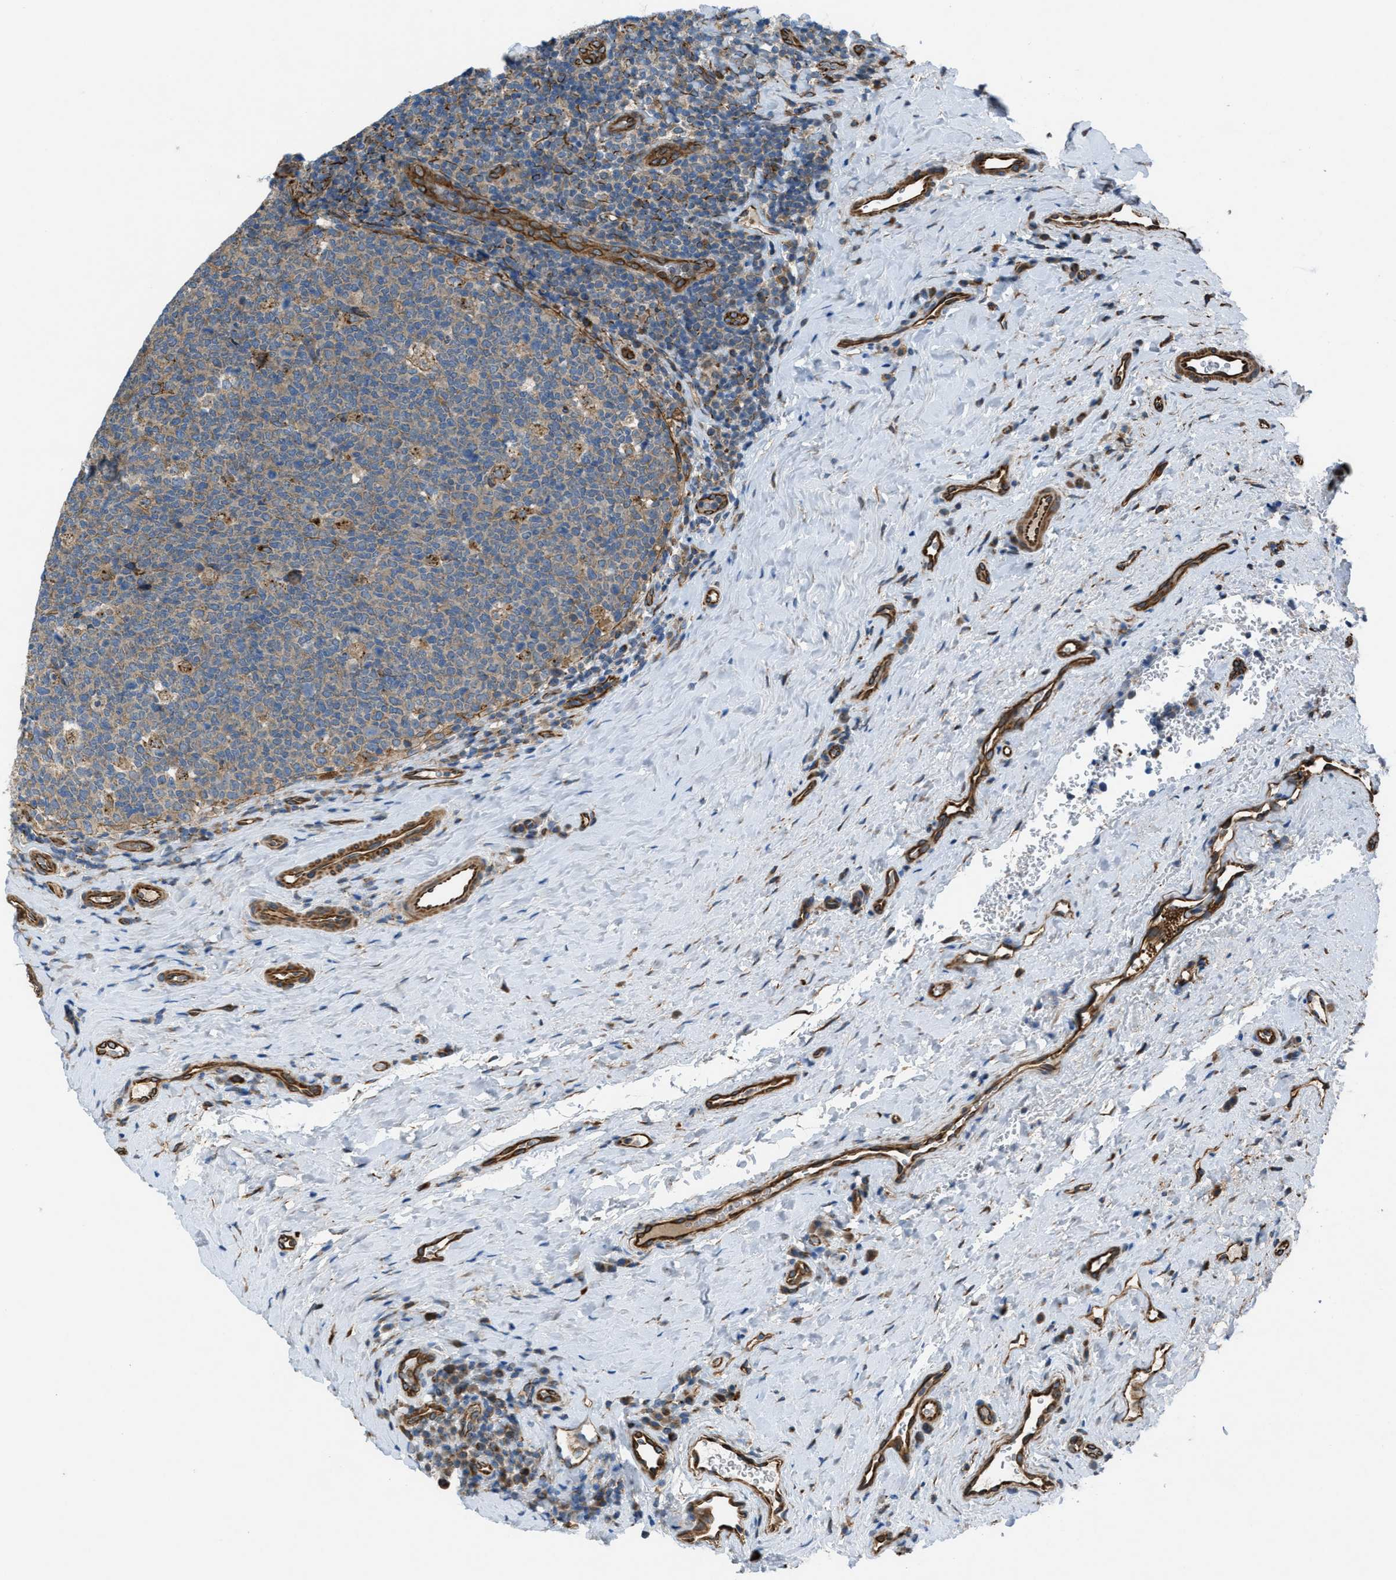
{"staining": {"intensity": "weak", "quantity": "25%-75%", "location": "cytoplasmic/membranous"}, "tissue": "tonsil", "cell_type": "Germinal center cells", "image_type": "normal", "snomed": [{"axis": "morphology", "description": "Normal tissue, NOS"}, {"axis": "topography", "description": "Tonsil"}], "caption": "Immunohistochemical staining of normal human tonsil reveals weak cytoplasmic/membranous protein positivity in approximately 25%-75% of germinal center cells.", "gene": "SLC6A9", "patient": {"sex": "male", "age": 17}}